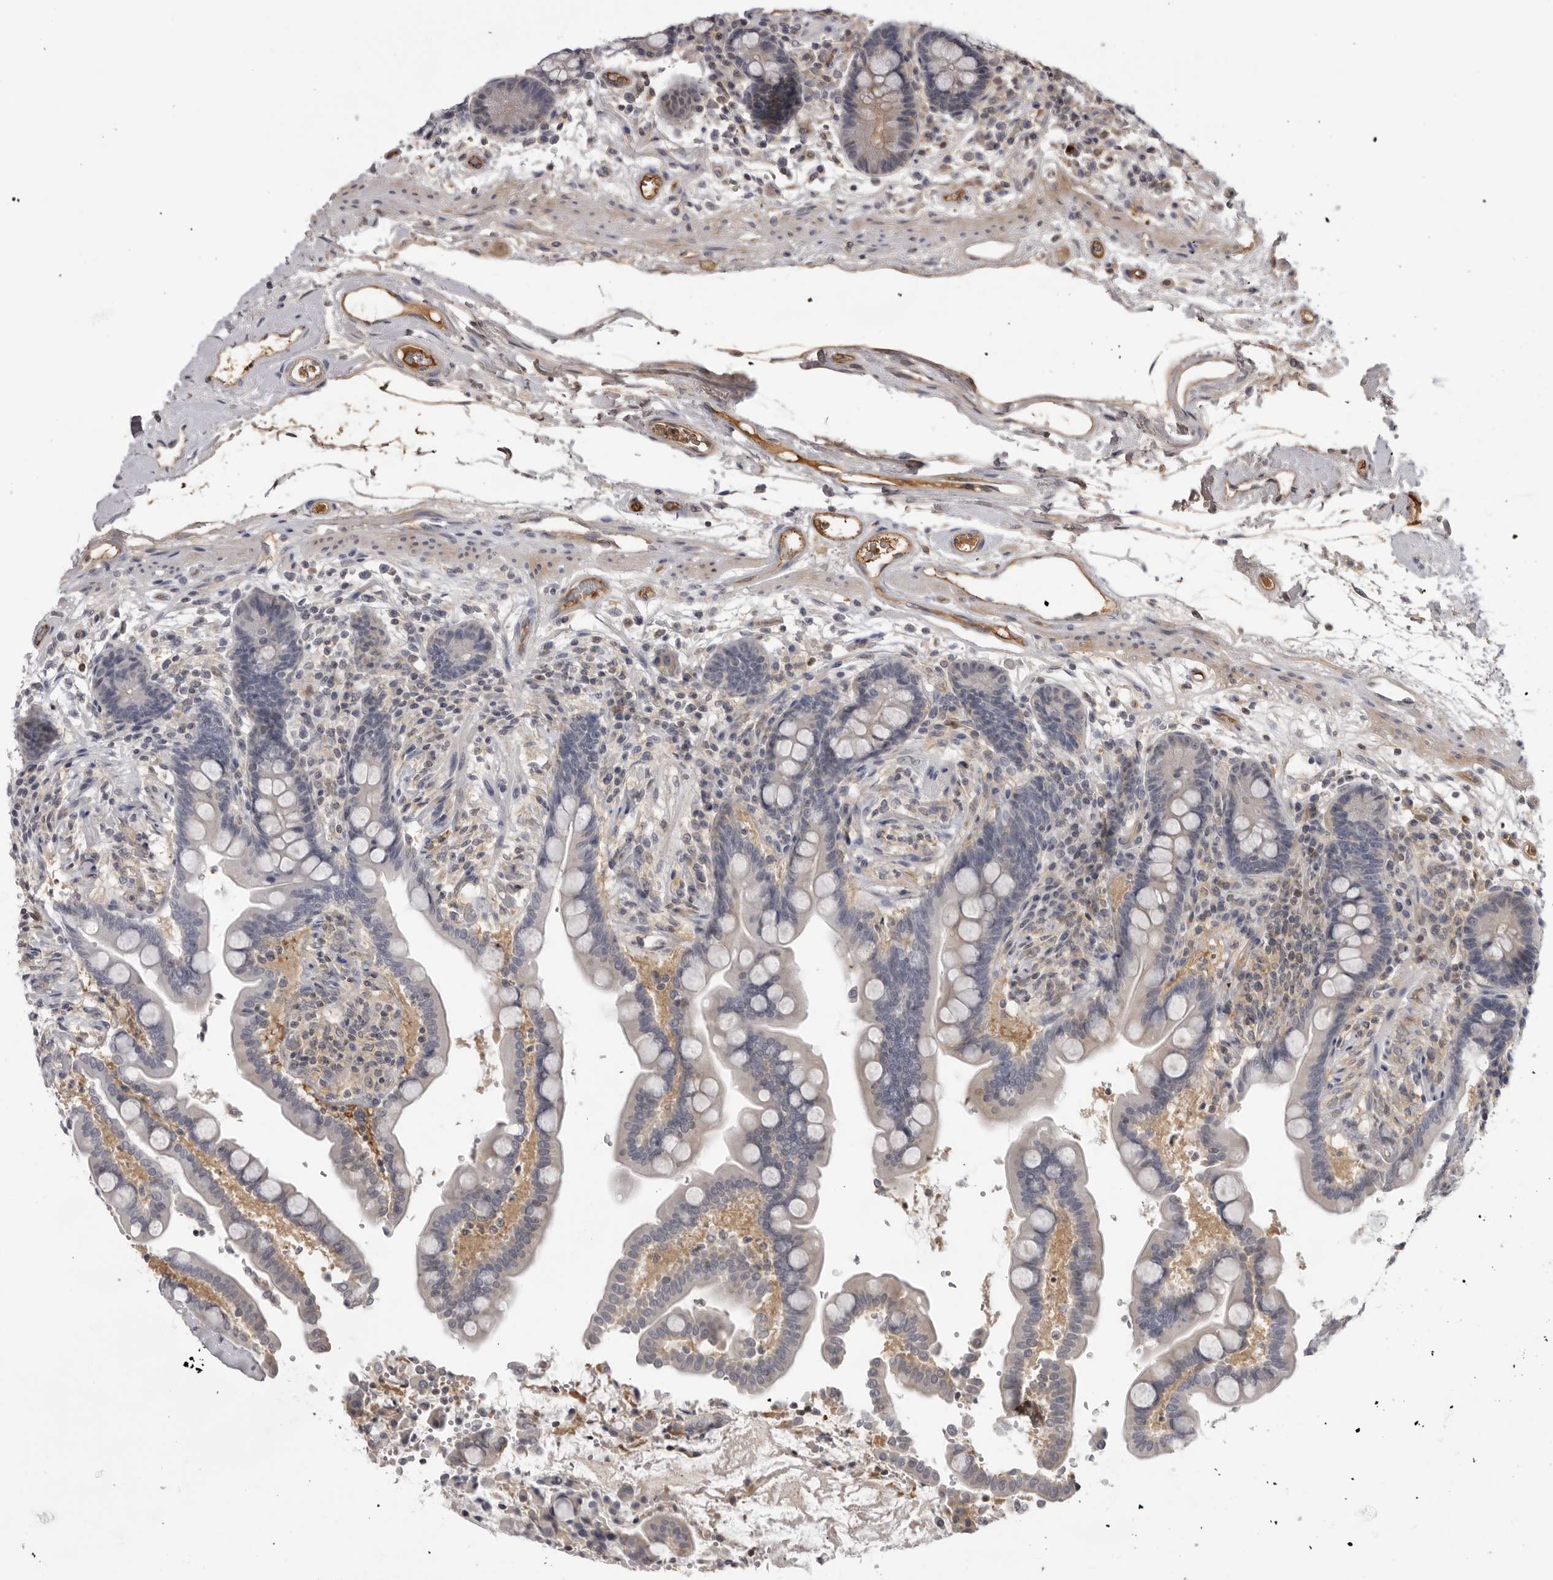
{"staining": {"intensity": "strong", "quantity": ">75%", "location": "cytoplasmic/membranous"}, "tissue": "colon", "cell_type": "Endothelial cells", "image_type": "normal", "snomed": [{"axis": "morphology", "description": "Normal tissue, NOS"}, {"axis": "topography", "description": "Colon"}], "caption": "A high amount of strong cytoplasmic/membranous positivity is appreciated in approximately >75% of endothelial cells in normal colon. The protein of interest is shown in brown color, while the nuclei are stained blue.", "gene": "PLEKHF2", "patient": {"sex": "male", "age": 73}}